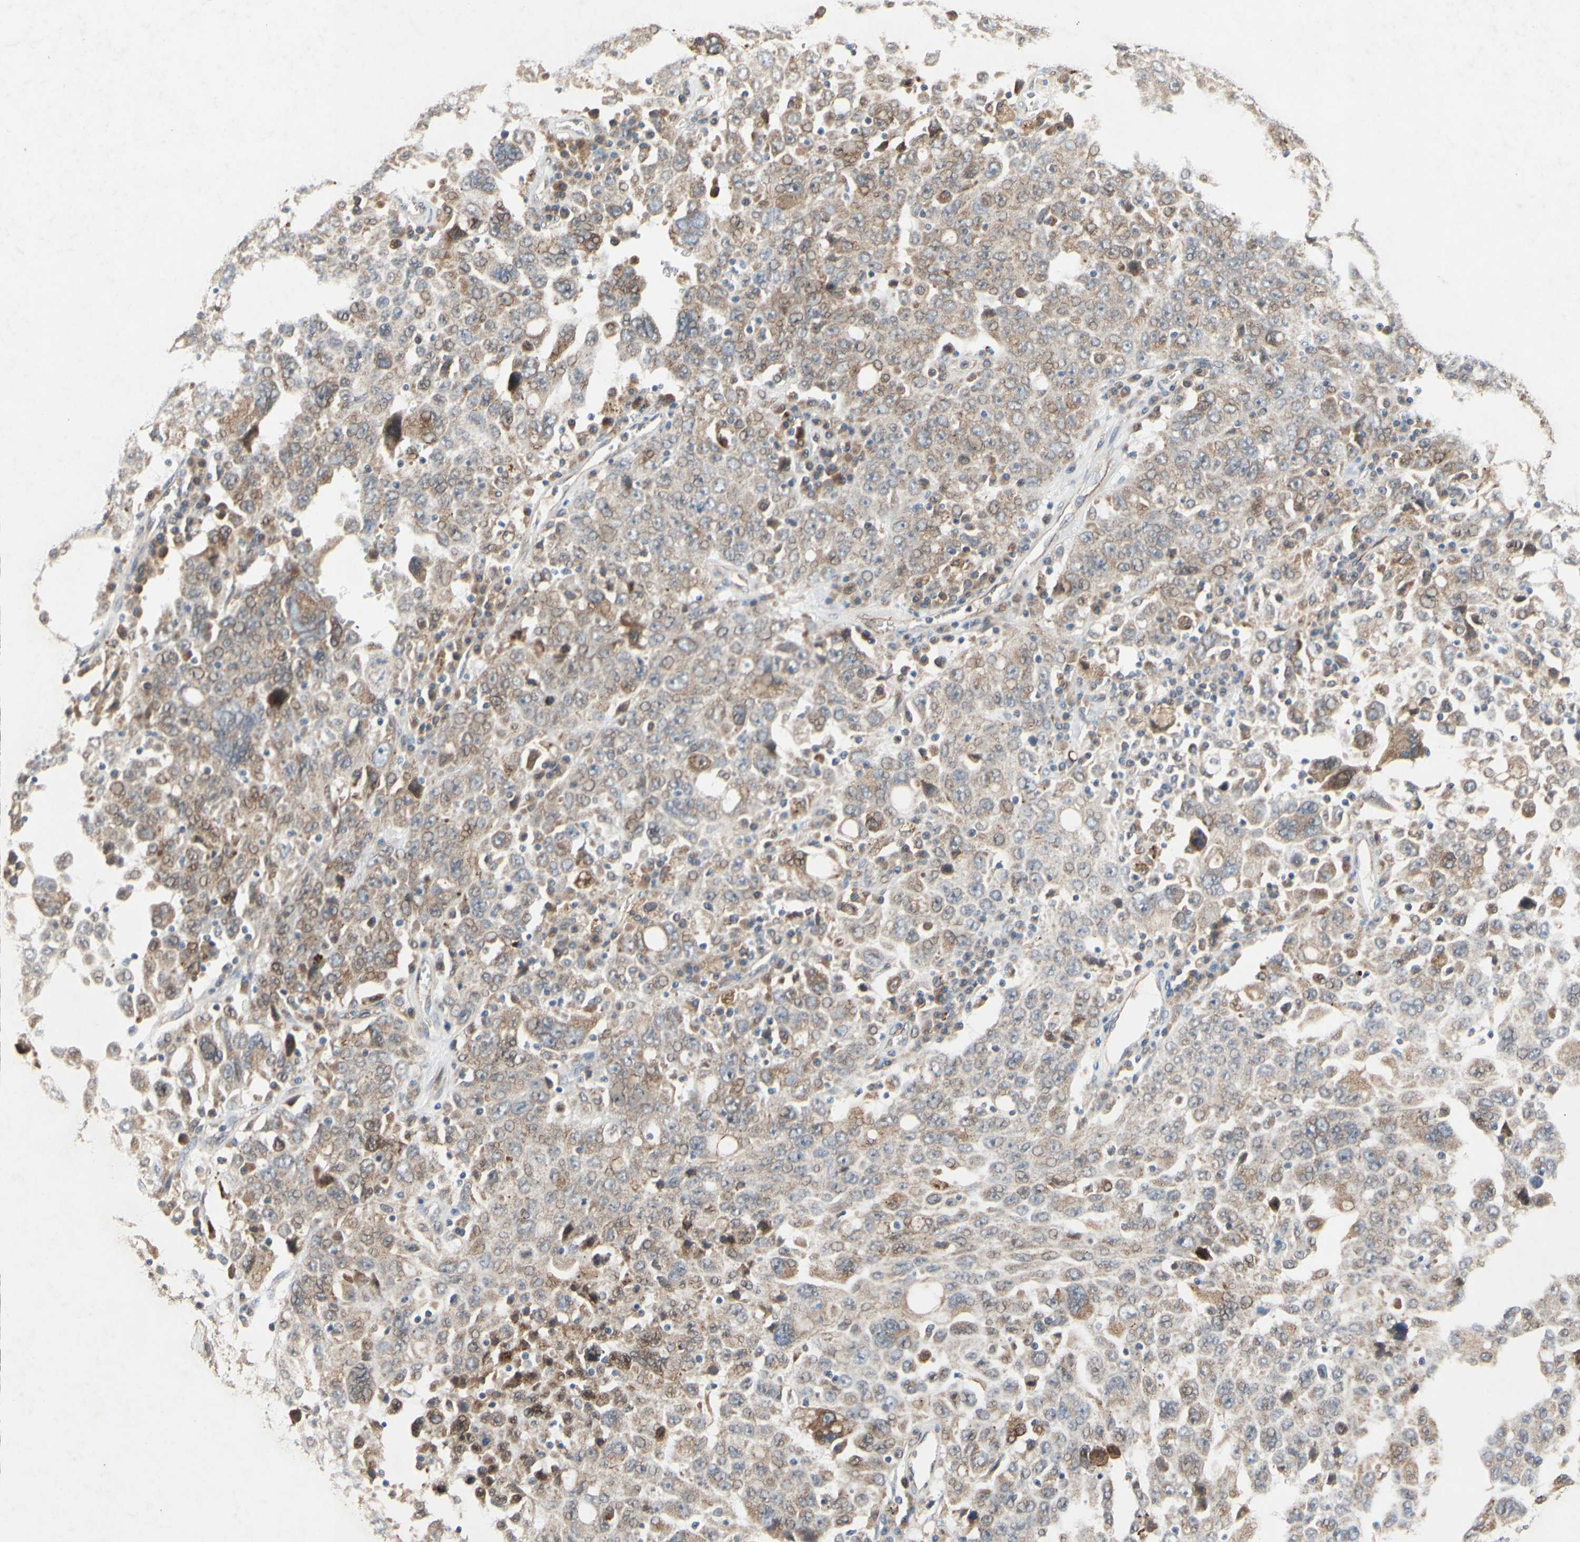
{"staining": {"intensity": "moderate", "quantity": ">75%", "location": "cytoplasmic/membranous,nuclear"}, "tissue": "ovarian cancer", "cell_type": "Tumor cells", "image_type": "cancer", "snomed": [{"axis": "morphology", "description": "Carcinoma, endometroid"}, {"axis": "topography", "description": "Ovary"}], "caption": "Human ovarian cancer stained with a protein marker displays moderate staining in tumor cells.", "gene": "PDGFB", "patient": {"sex": "female", "age": 62}}